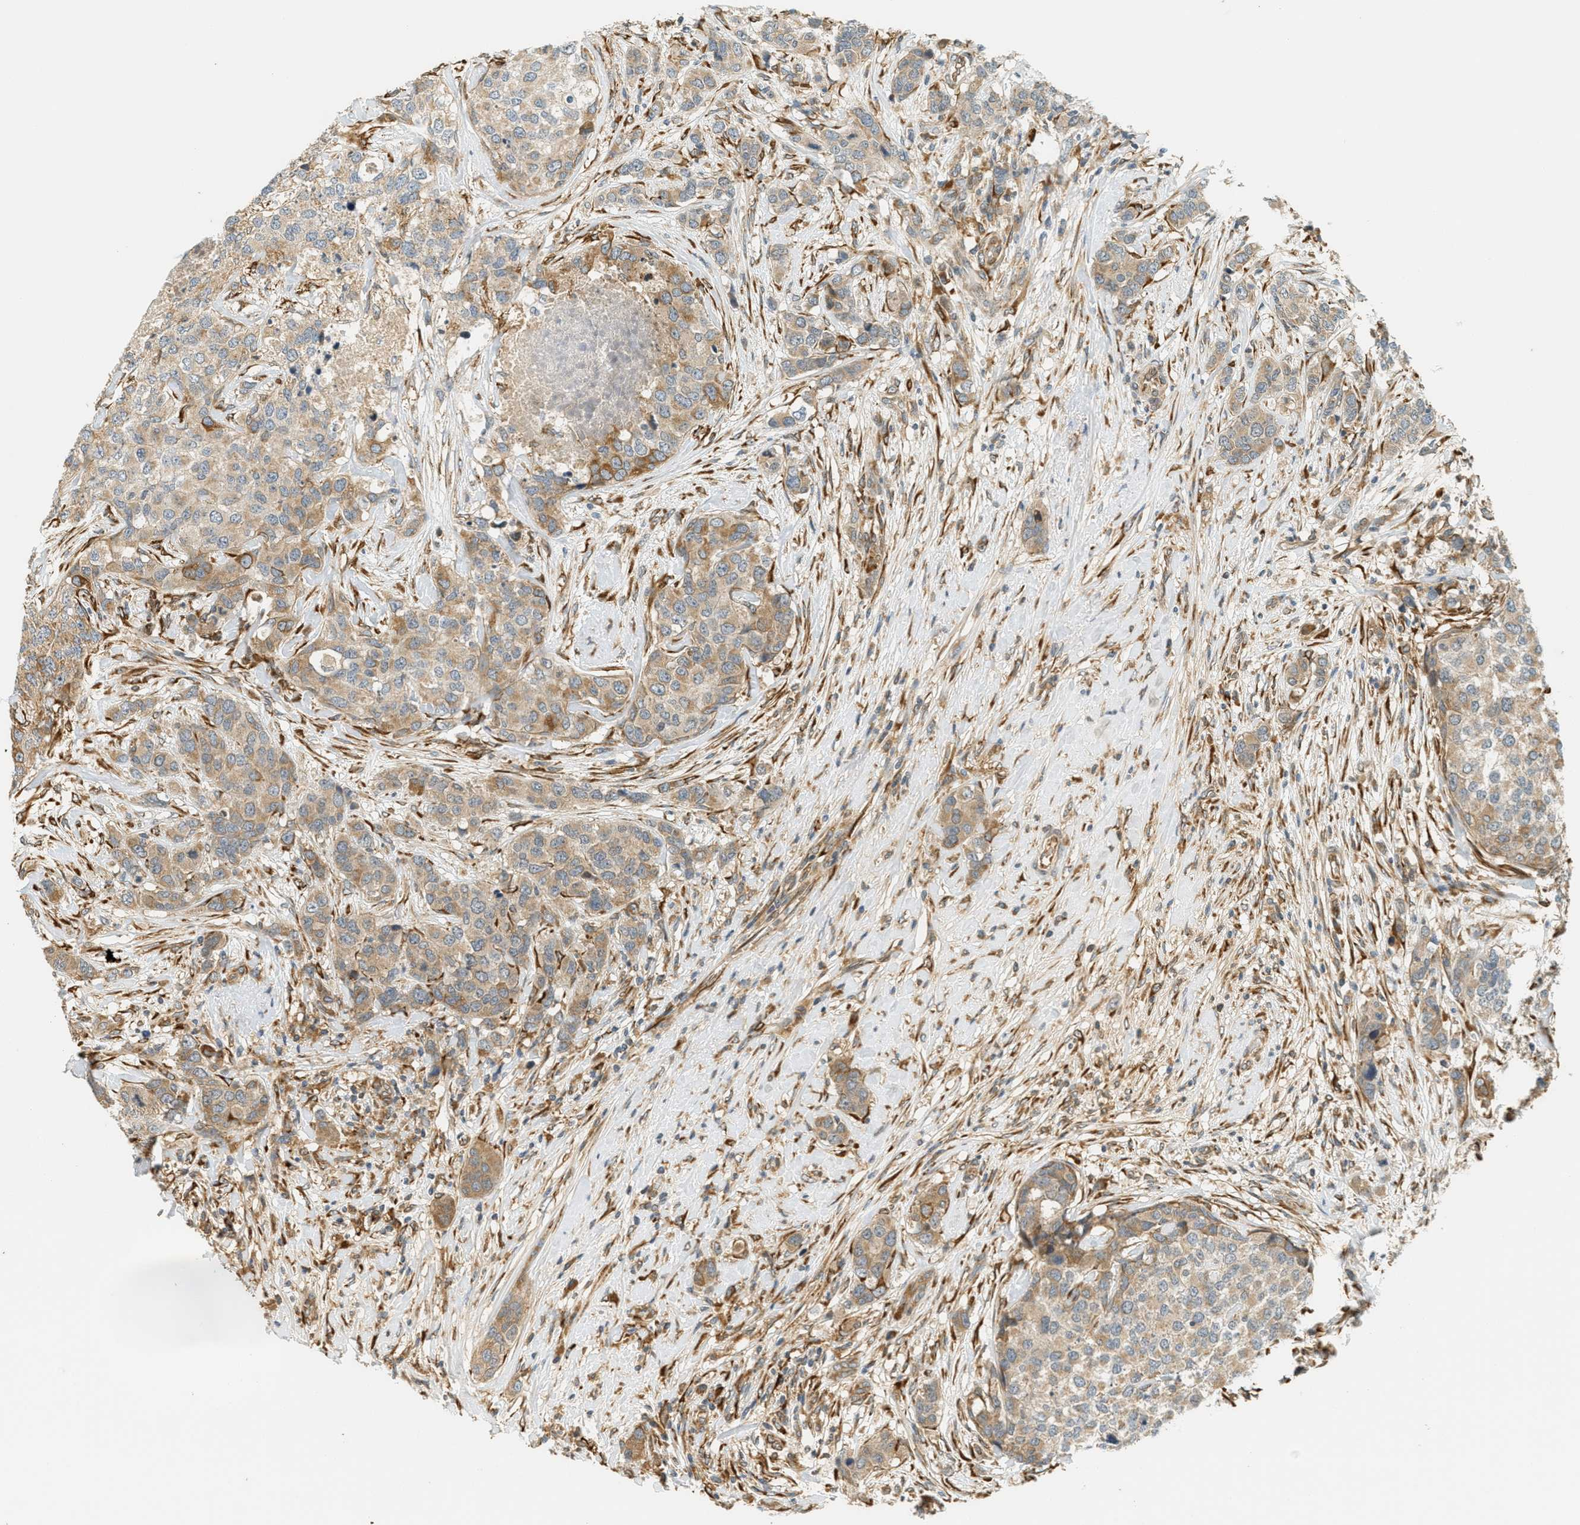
{"staining": {"intensity": "weak", "quantity": "25%-75%", "location": "cytoplasmic/membranous"}, "tissue": "breast cancer", "cell_type": "Tumor cells", "image_type": "cancer", "snomed": [{"axis": "morphology", "description": "Lobular carcinoma"}, {"axis": "topography", "description": "Breast"}], "caption": "Immunohistochemistry (IHC) histopathology image of human breast cancer (lobular carcinoma) stained for a protein (brown), which displays low levels of weak cytoplasmic/membranous positivity in about 25%-75% of tumor cells.", "gene": "PDK1", "patient": {"sex": "female", "age": 59}}